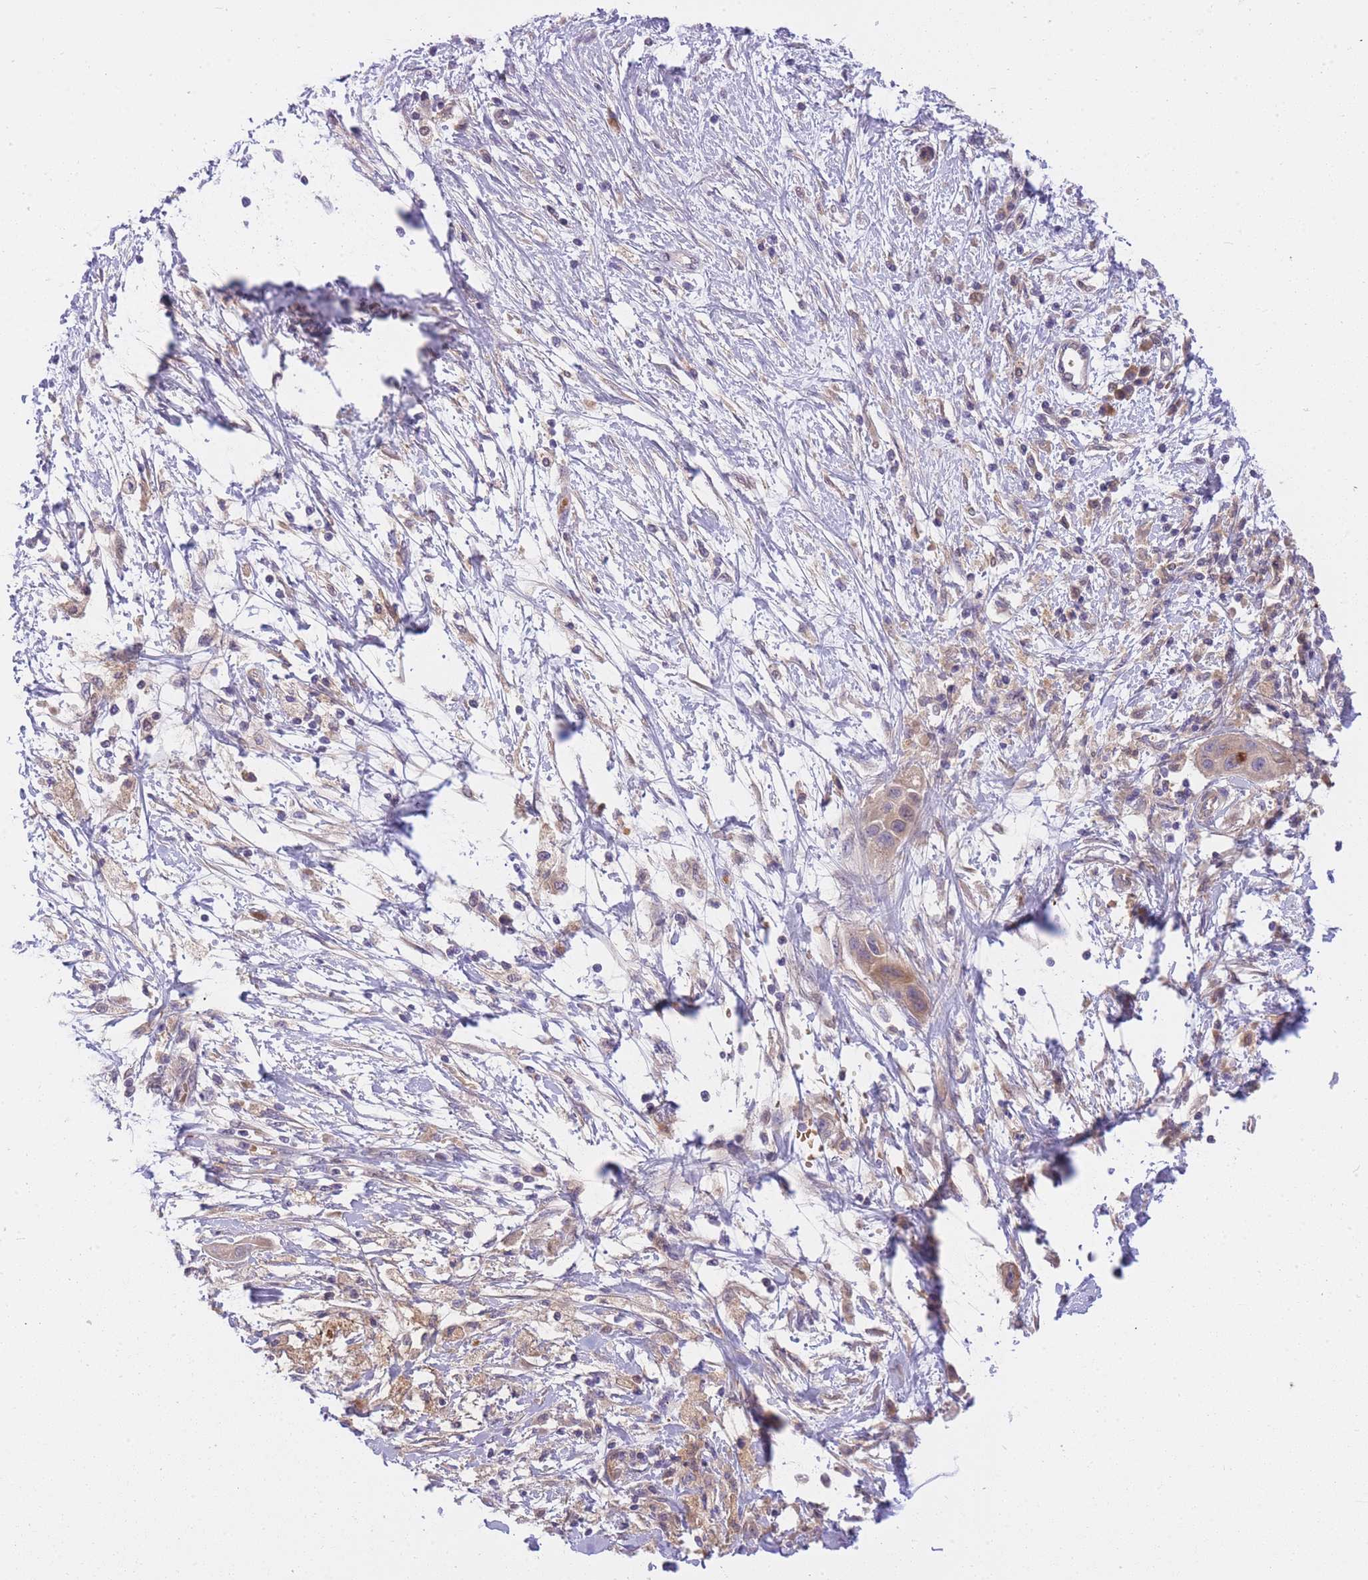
{"staining": {"intensity": "weak", "quantity": "25%-75%", "location": "cytoplasmic/membranous"}, "tissue": "pancreatic cancer", "cell_type": "Tumor cells", "image_type": "cancer", "snomed": [{"axis": "morphology", "description": "Adenocarcinoma, NOS"}, {"axis": "topography", "description": "Pancreas"}], "caption": "Pancreatic cancer (adenocarcinoma) stained with DAB IHC demonstrates low levels of weak cytoplasmic/membranous positivity in about 25%-75% of tumor cells. The staining was performed using DAB to visualize the protein expression in brown, while the nuclei were stained in blue with hematoxylin (Magnification: 20x).", "gene": "CRYGN", "patient": {"sex": "male", "age": 68}}